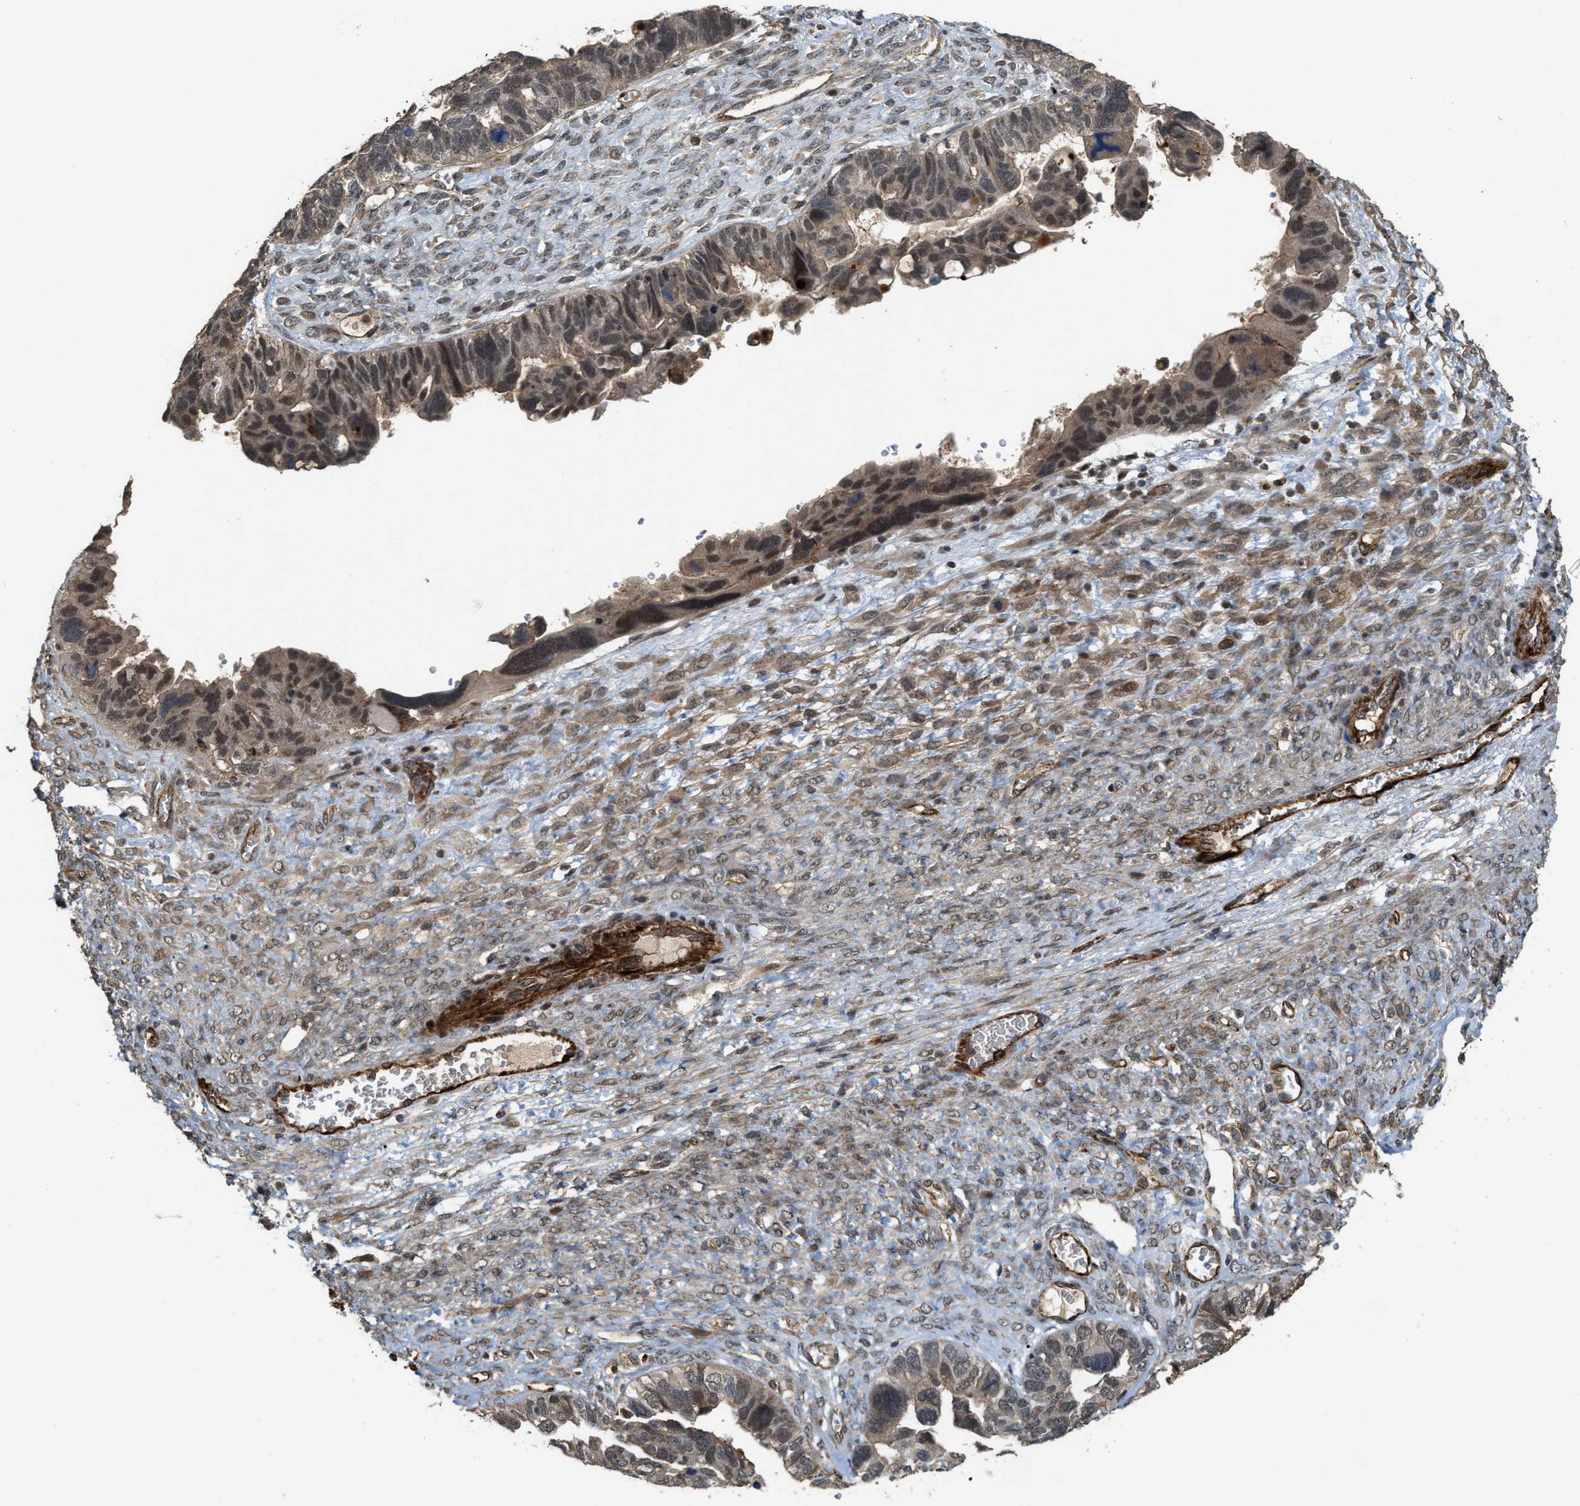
{"staining": {"intensity": "moderate", "quantity": ">75%", "location": "cytoplasmic/membranous,nuclear"}, "tissue": "ovarian cancer", "cell_type": "Tumor cells", "image_type": "cancer", "snomed": [{"axis": "morphology", "description": "Cystadenocarcinoma, serous, NOS"}, {"axis": "topography", "description": "Ovary"}], "caption": "DAB immunohistochemical staining of human ovarian cancer (serous cystadenocarcinoma) reveals moderate cytoplasmic/membranous and nuclear protein positivity in about >75% of tumor cells.", "gene": "DPF2", "patient": {"sex": "female", "age": 79}}